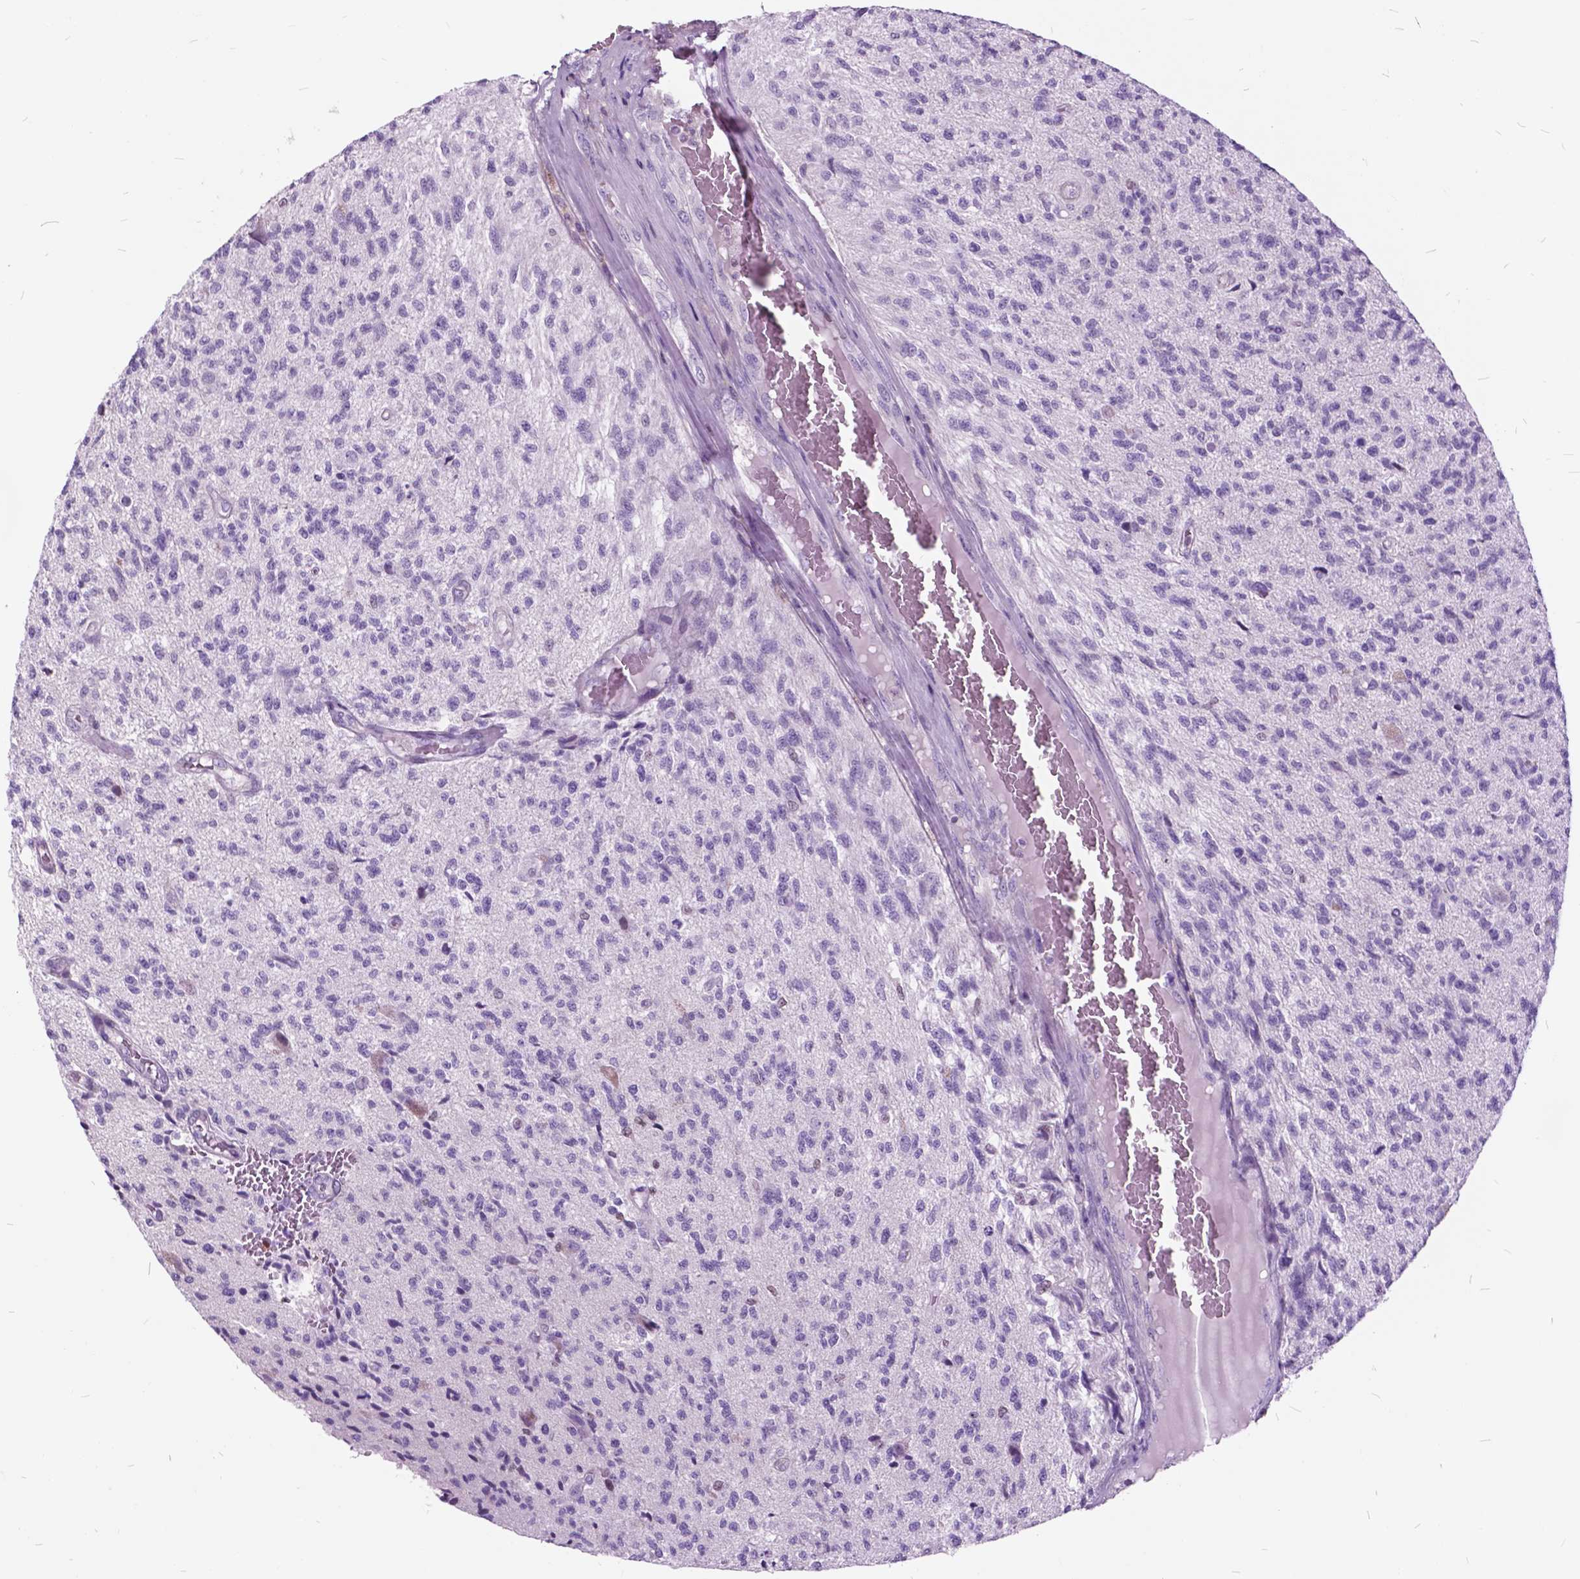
{"staining": {"intensity": "negative", "quantity": "none", "location": "none"}, "tissue": "glioma", "cell_type": "Tumor cells", "image_type": "cancer", "snomed": [{"axis": "morphology", "description": "Glioma, malignant, High grade"}, {"axis": "topography", "description": "Brain"}], "caption": "Protein analysis of glioma reveals no significant positivity in tumor cells.", "gene": "SP140", "patient": {"sex": "male", "age": 56}}